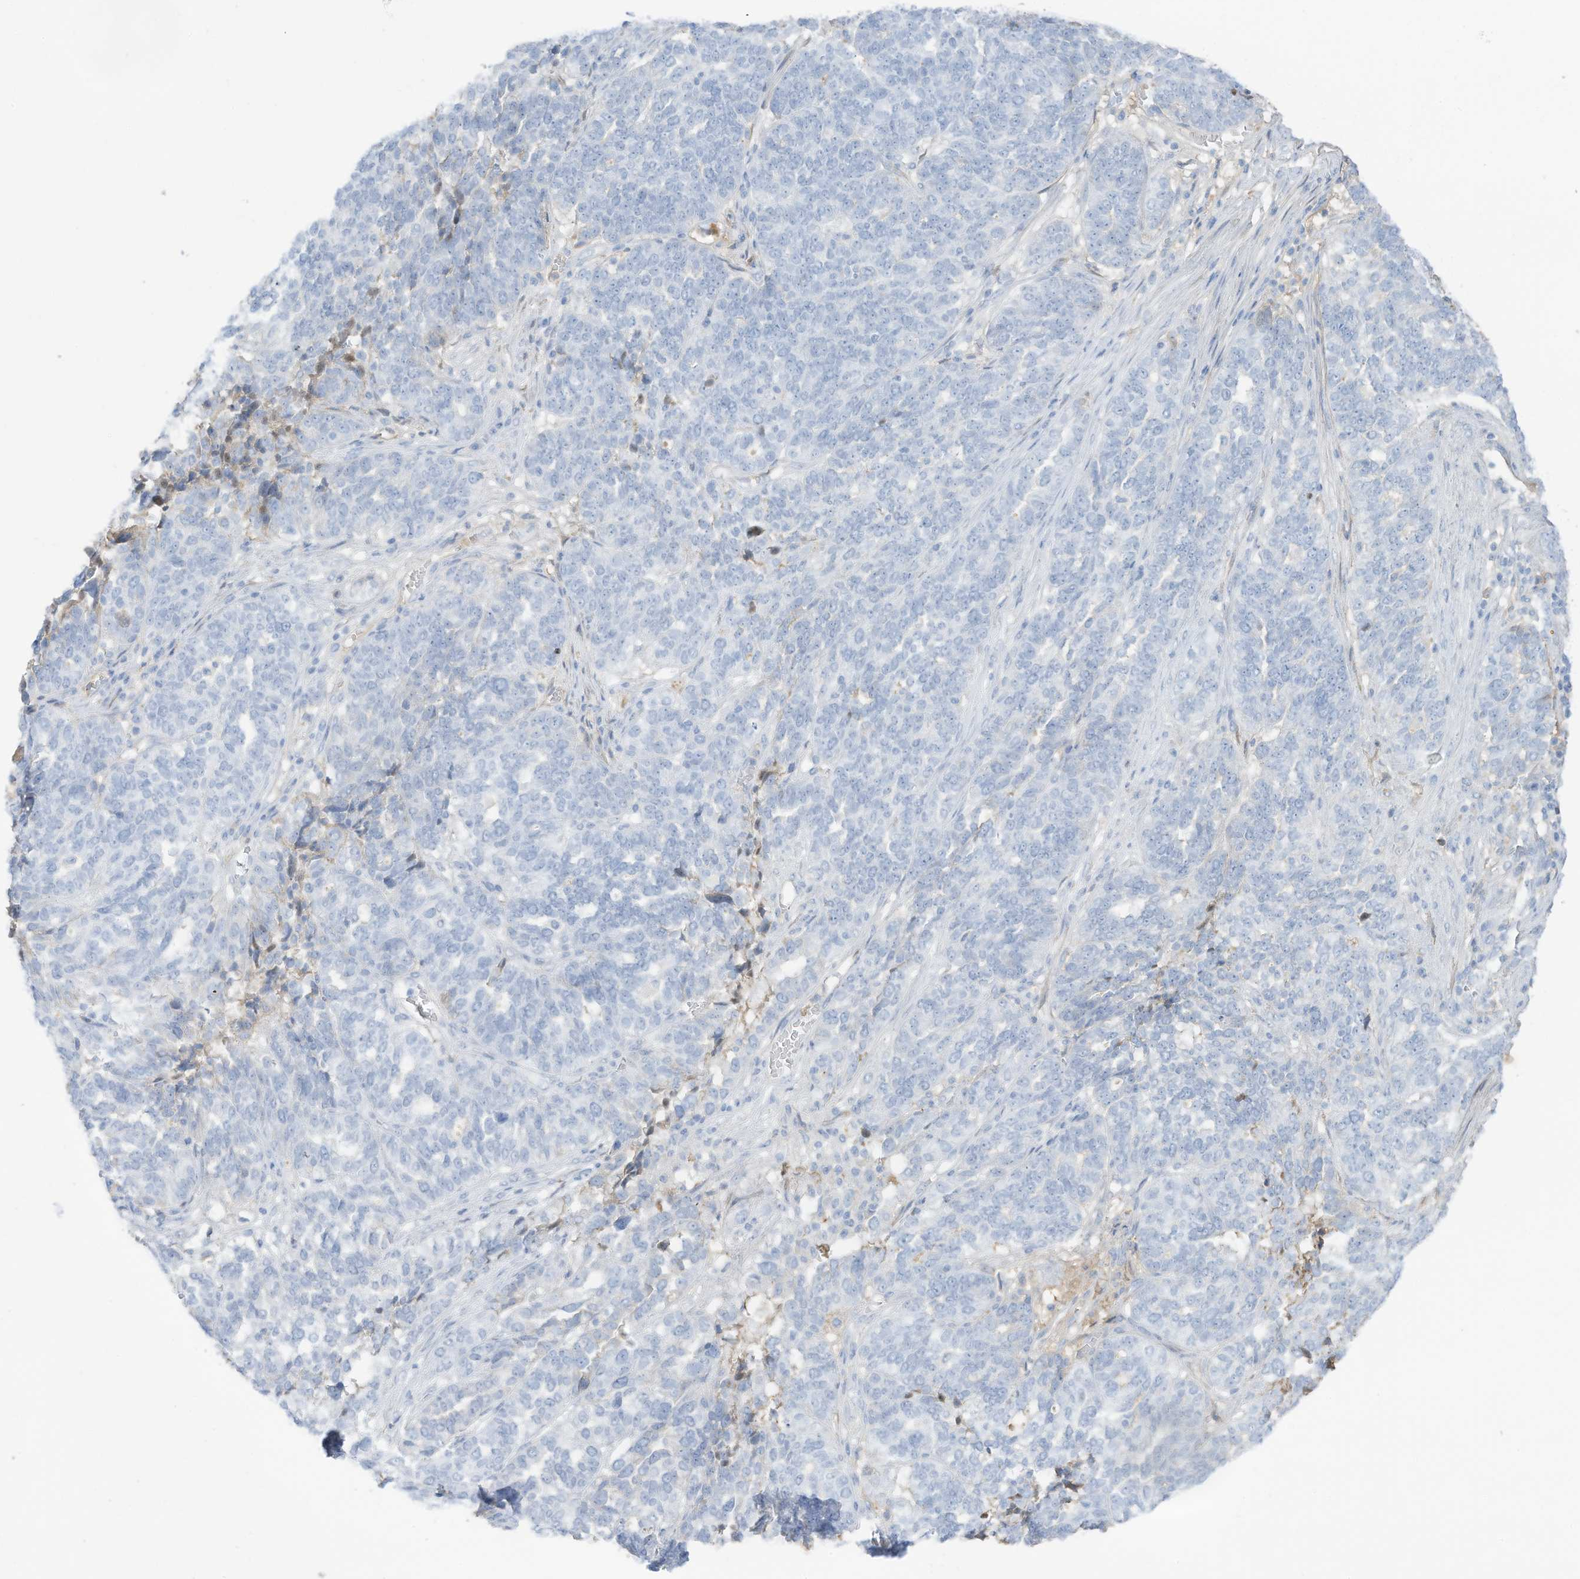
{"staining": {"intensity": "negative", "quantity": "none", "location": "none"}, "tissue": "ovarian cancer", "cell_type": "Tumor cells", "image_type": "cancer", "snomed": [{"axis": "morphology", "description": "Cystadenocarcinoma, serous, NOS"}, {"axis": "topography", "description": "Ovary"}], "caption": "This is an IHC histopathology image of ovarian serous cystadenocarcinoma. There is no expression in tumor cells.", "gene": "HSD17B13", "patient": {"sex": "female", "age": 59}}